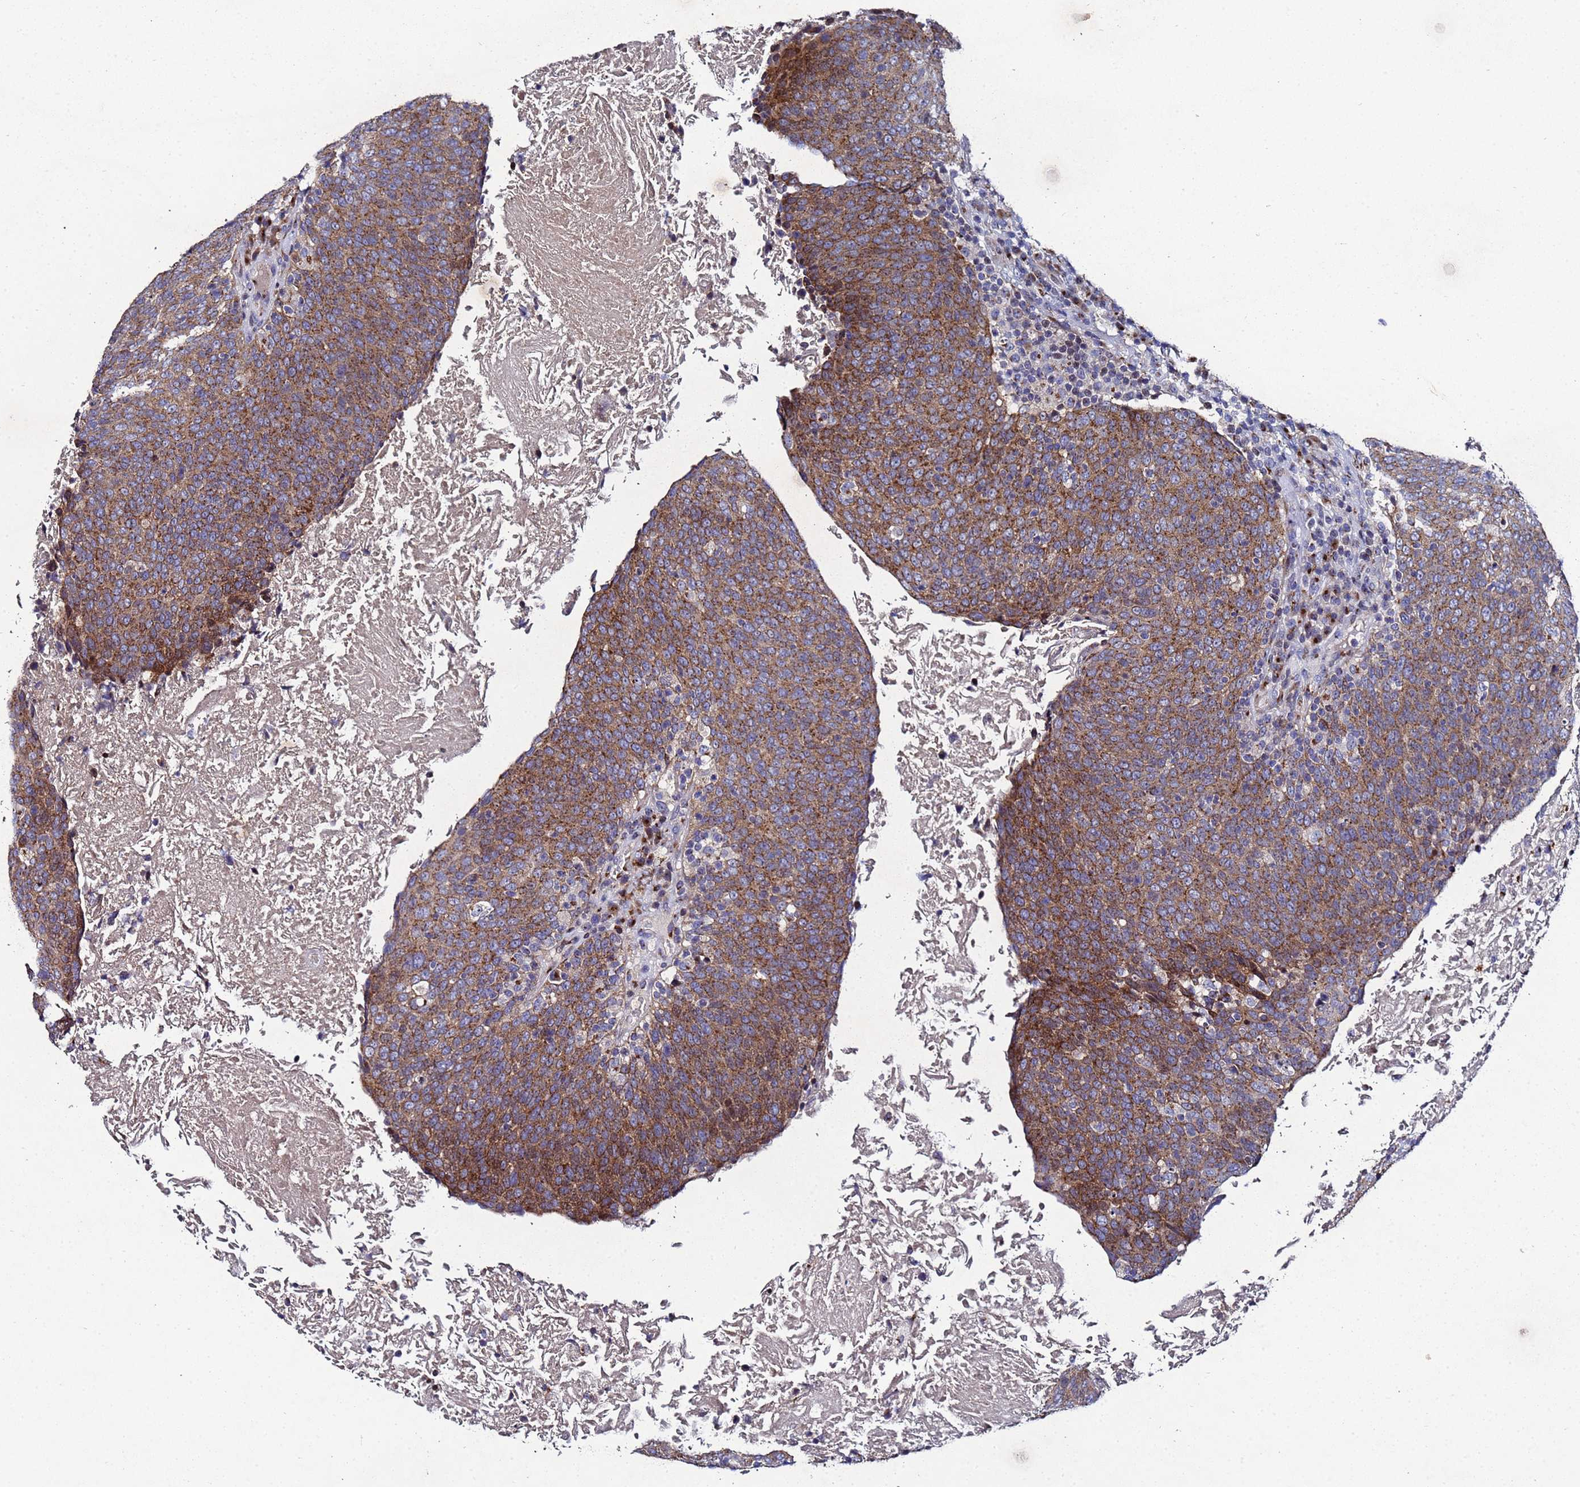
{"staining": {"intensity": "moderate", "quantity": ">75%", "location": "cytoplasmic/membranous"}, "tissue": "head and neck cancer", "cell_type": "Tumor cells", "image_type": "cancer", "snomed": [{"axis": "morphology", "description": "Squamous cell carcinoma, NOS"}, {"axis": "morphology", "description": "Squamous cell carcinoma, metastatic, NOS"}, {"axis": "topography", "description": "Lymph node"}, {"axis": "topography", "description": "Head-Neck"}], "caption": "Approximately >75% of tumor cells in human head and neck squamous cell carcinoma exhibit moderate cytoplasmic/membranous protein positivity as visualized by brown immunohistochemical staining.", "gene": "NSUN6", "patient": {"sex": "male", "age": 62}}